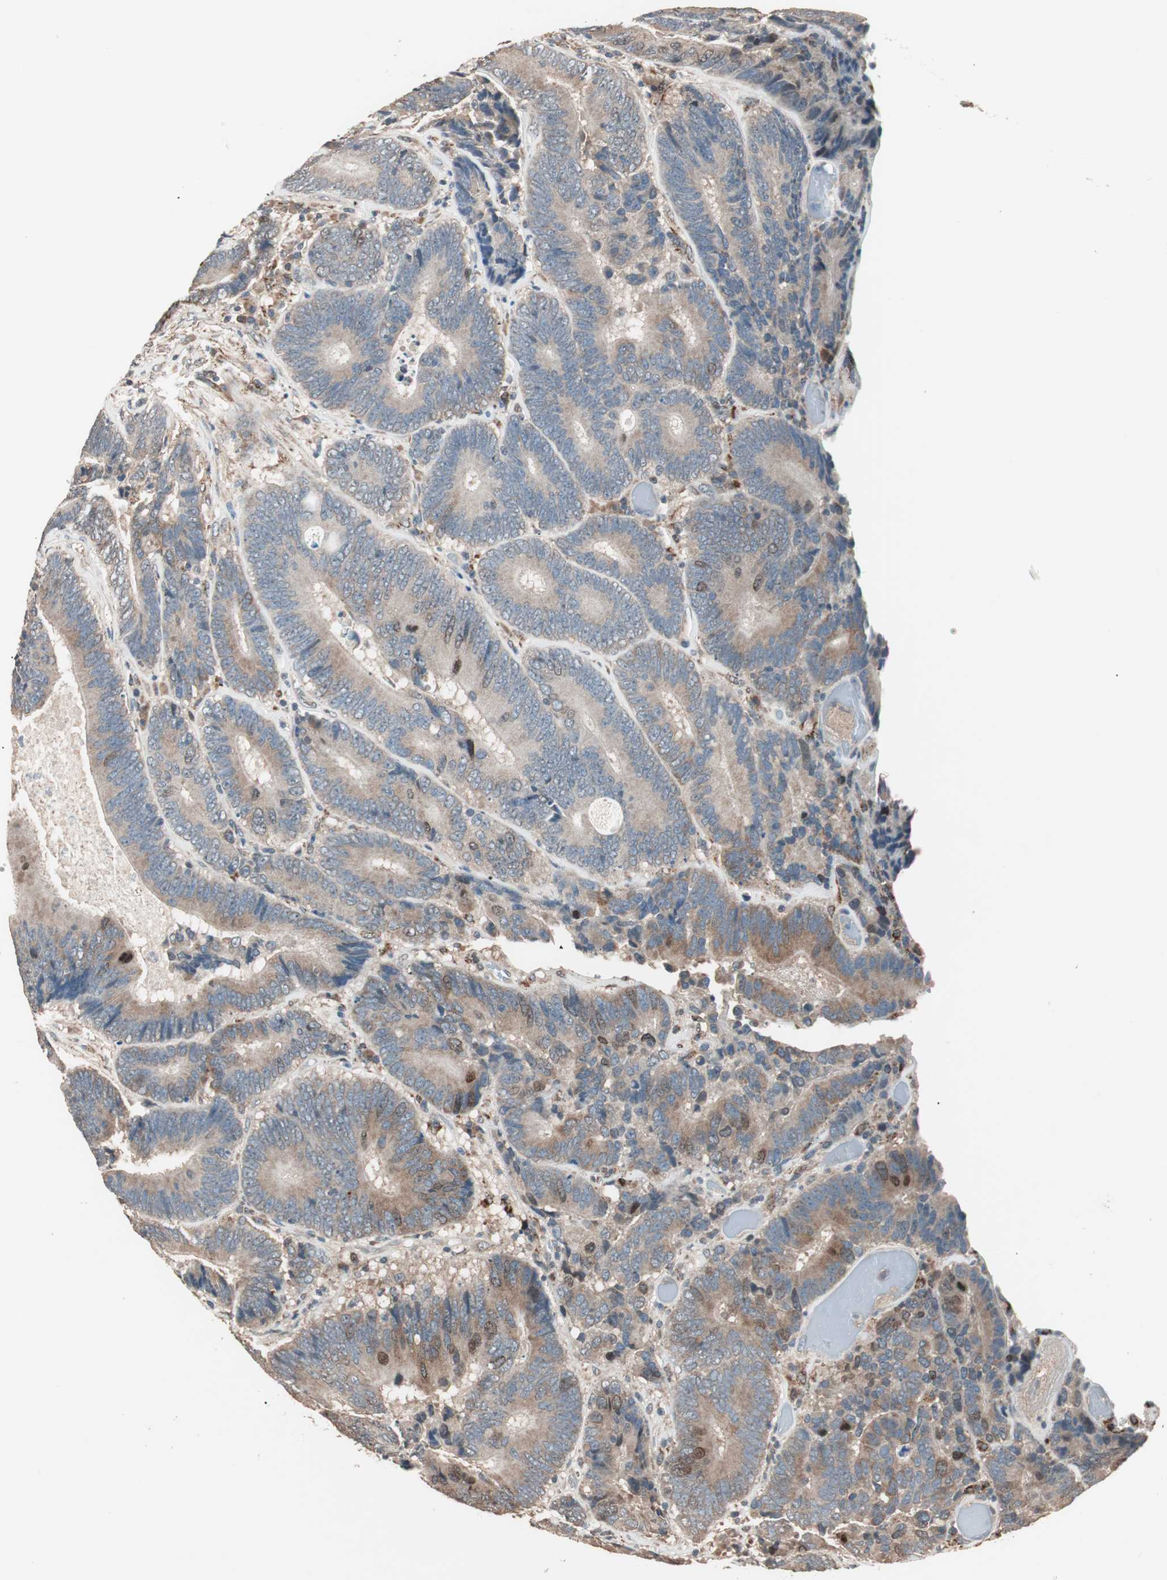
{"staining": {"intensity": "moderate", "quantity": ">75%", "location": "cytoplasmic/membranous,nuclear"}, "tissue": "colorectal cancer", "cell_type": "Tumor cells", "image_type": "cancer", "snomed": [{"axis": "morphology", "description": "Adenocarcinoma, NOS"}, {"axis": "topography", "description": "Colon"}], "caption": "Moderate cytoplasmic/membranous and nuclear expression is seen in about >75% of tumor cells in colorectal adenocarcinoma.", "gene": "NFRKB", "patient": {"sex": "female", "age": 78}}